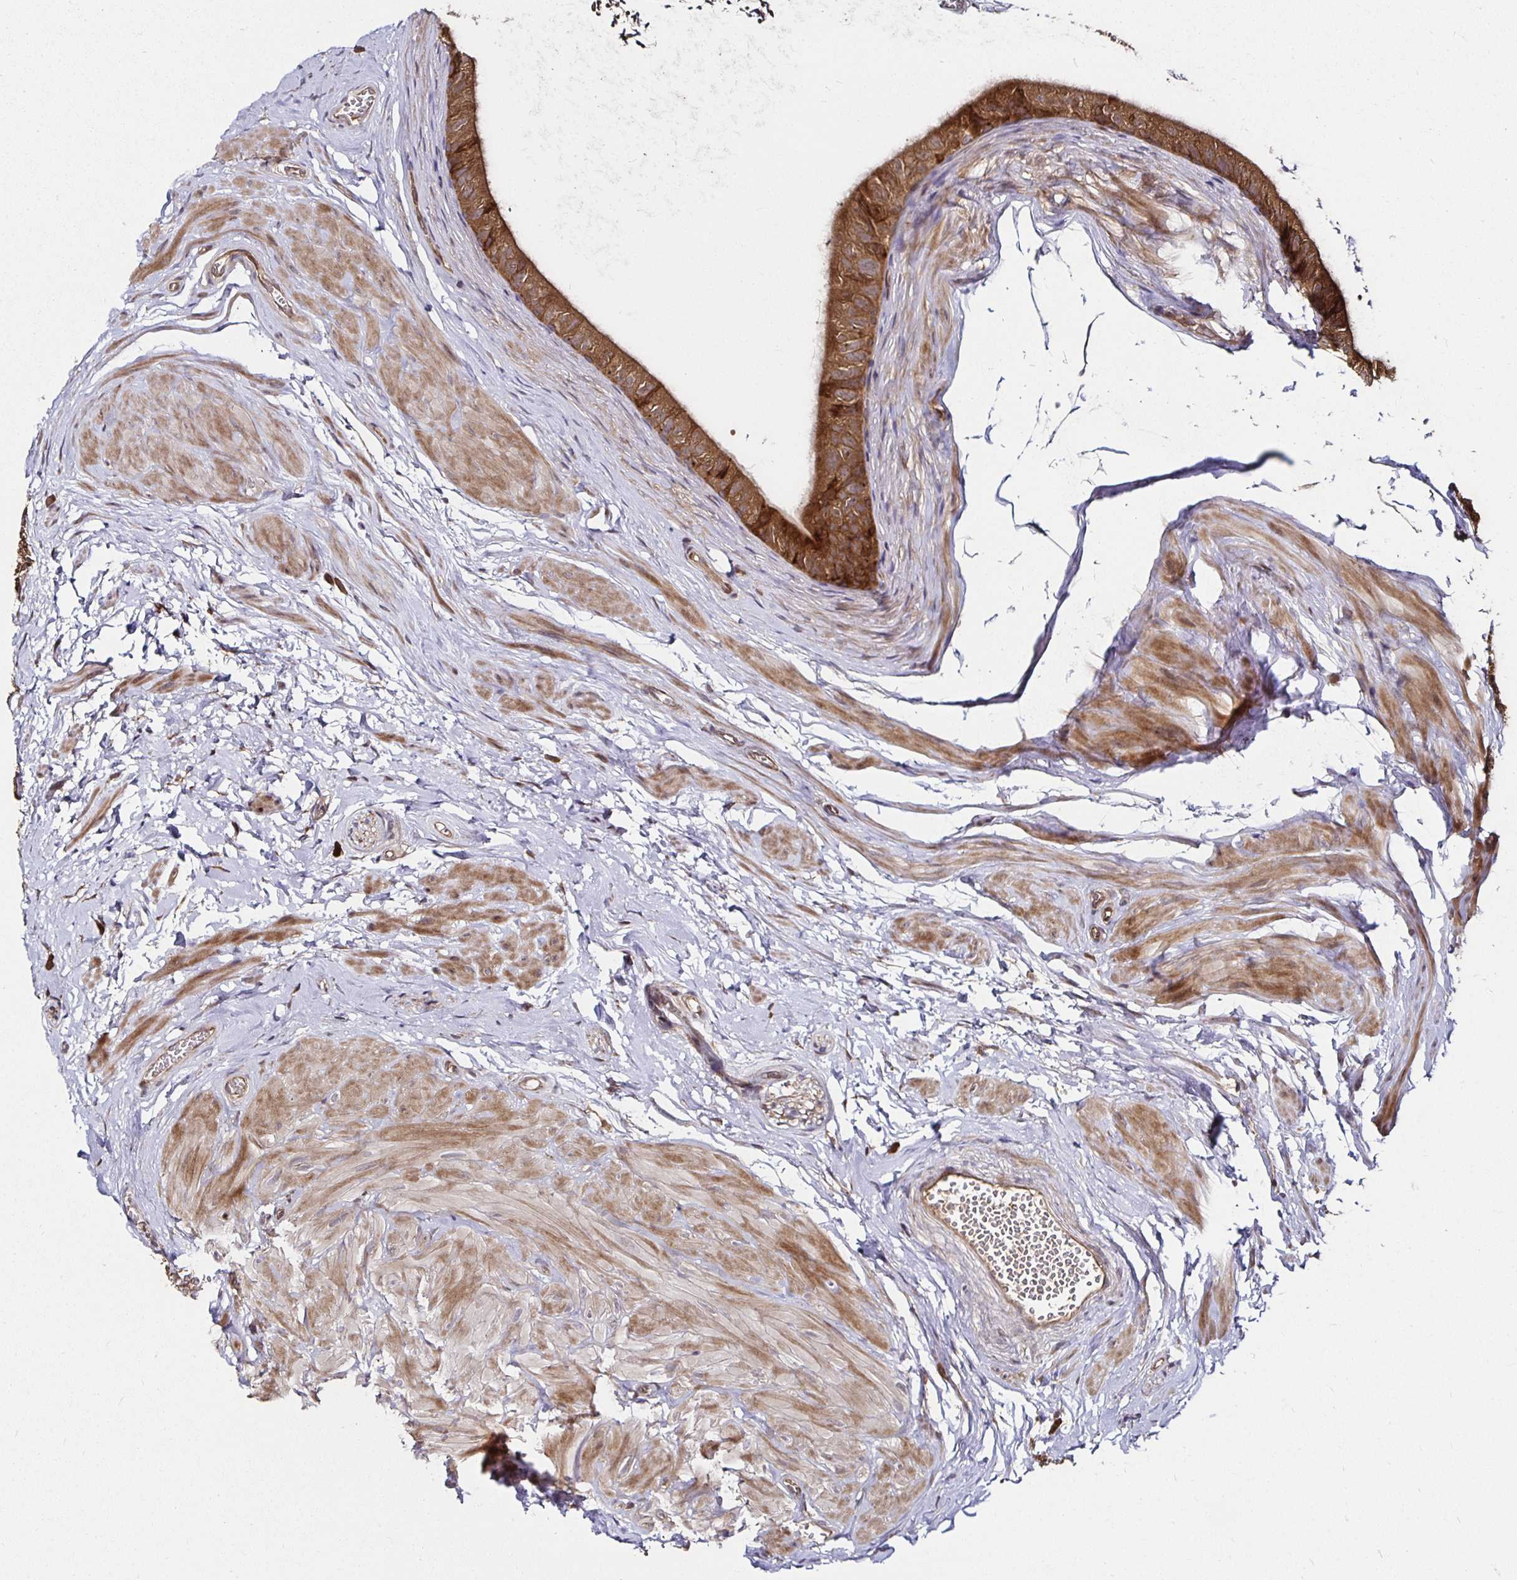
{"staining": {"intensity": "strong", "quantity": ">75%", "location": "cytoplasmic/membranous"}, "tissue": "epididymis", "cell_type": "Glandular cells", "image_type": "normal", "snomed": [{"axis": "morphology", "description": "Normal tissue, NOS"}, {"axis": "topography", "description": "Epididymis, spermatic cord, NOS"}, {"axis": "topography", "description": "Epididymis"}, {"axis": "topography", "description": "Peripheral nerve tissue"}], "caption": "Protein staining demonstrates strong cytoplasmic/membranous positivity in approximately >75% of glandular cells in benign epididymis. The staining was performed using DAB to visualize the protein expression in brown, while the nuclei were stained in blue with hematoxylin (Magnification: 20x).", "gene": "MLST8", "patient": {"sex": "male", "age": 29}}